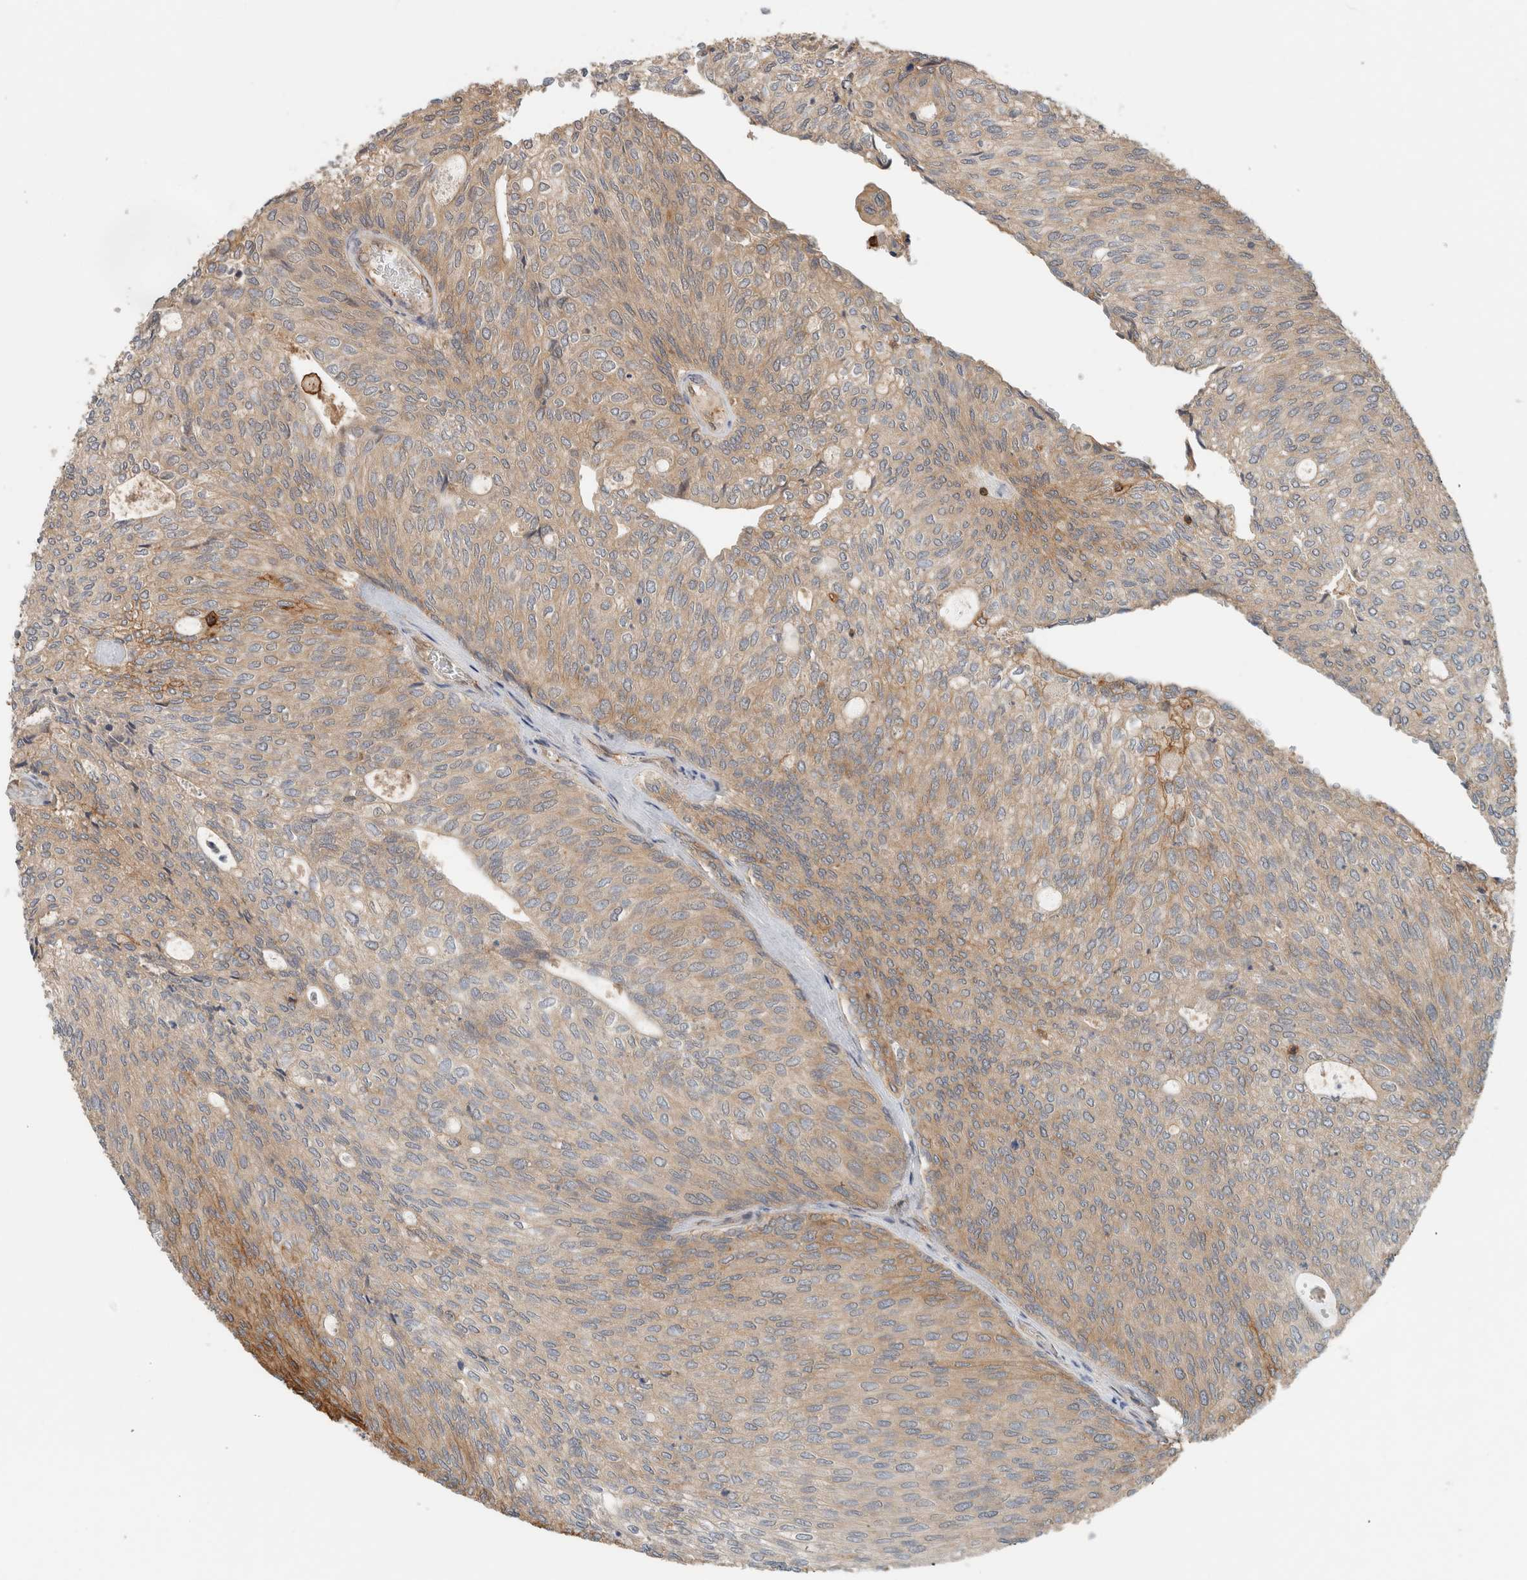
{"staining": {"intensity": "moderate", "quantity": "<25%", "location": "cytoplasmic/membranous"}, "tissue": "urothelial cancer", "cell_type": "Tumor cells", "image_type": "cancer", "snomed": [{"axis": "morphology", "description": "Urothelial carcinoma, Low grade"}, {"axis": "topography", "description": "Urinary bladder"}], "caption": "Immunohistochemical staining of urothelial carcinoma (low-grade) reveals low levels of moderate cytoplasmic/membranous protein staining in approximately <25% of tumor cells.", "gene": "PFDN4", "patient": {"sex": "female", "age": 79}}